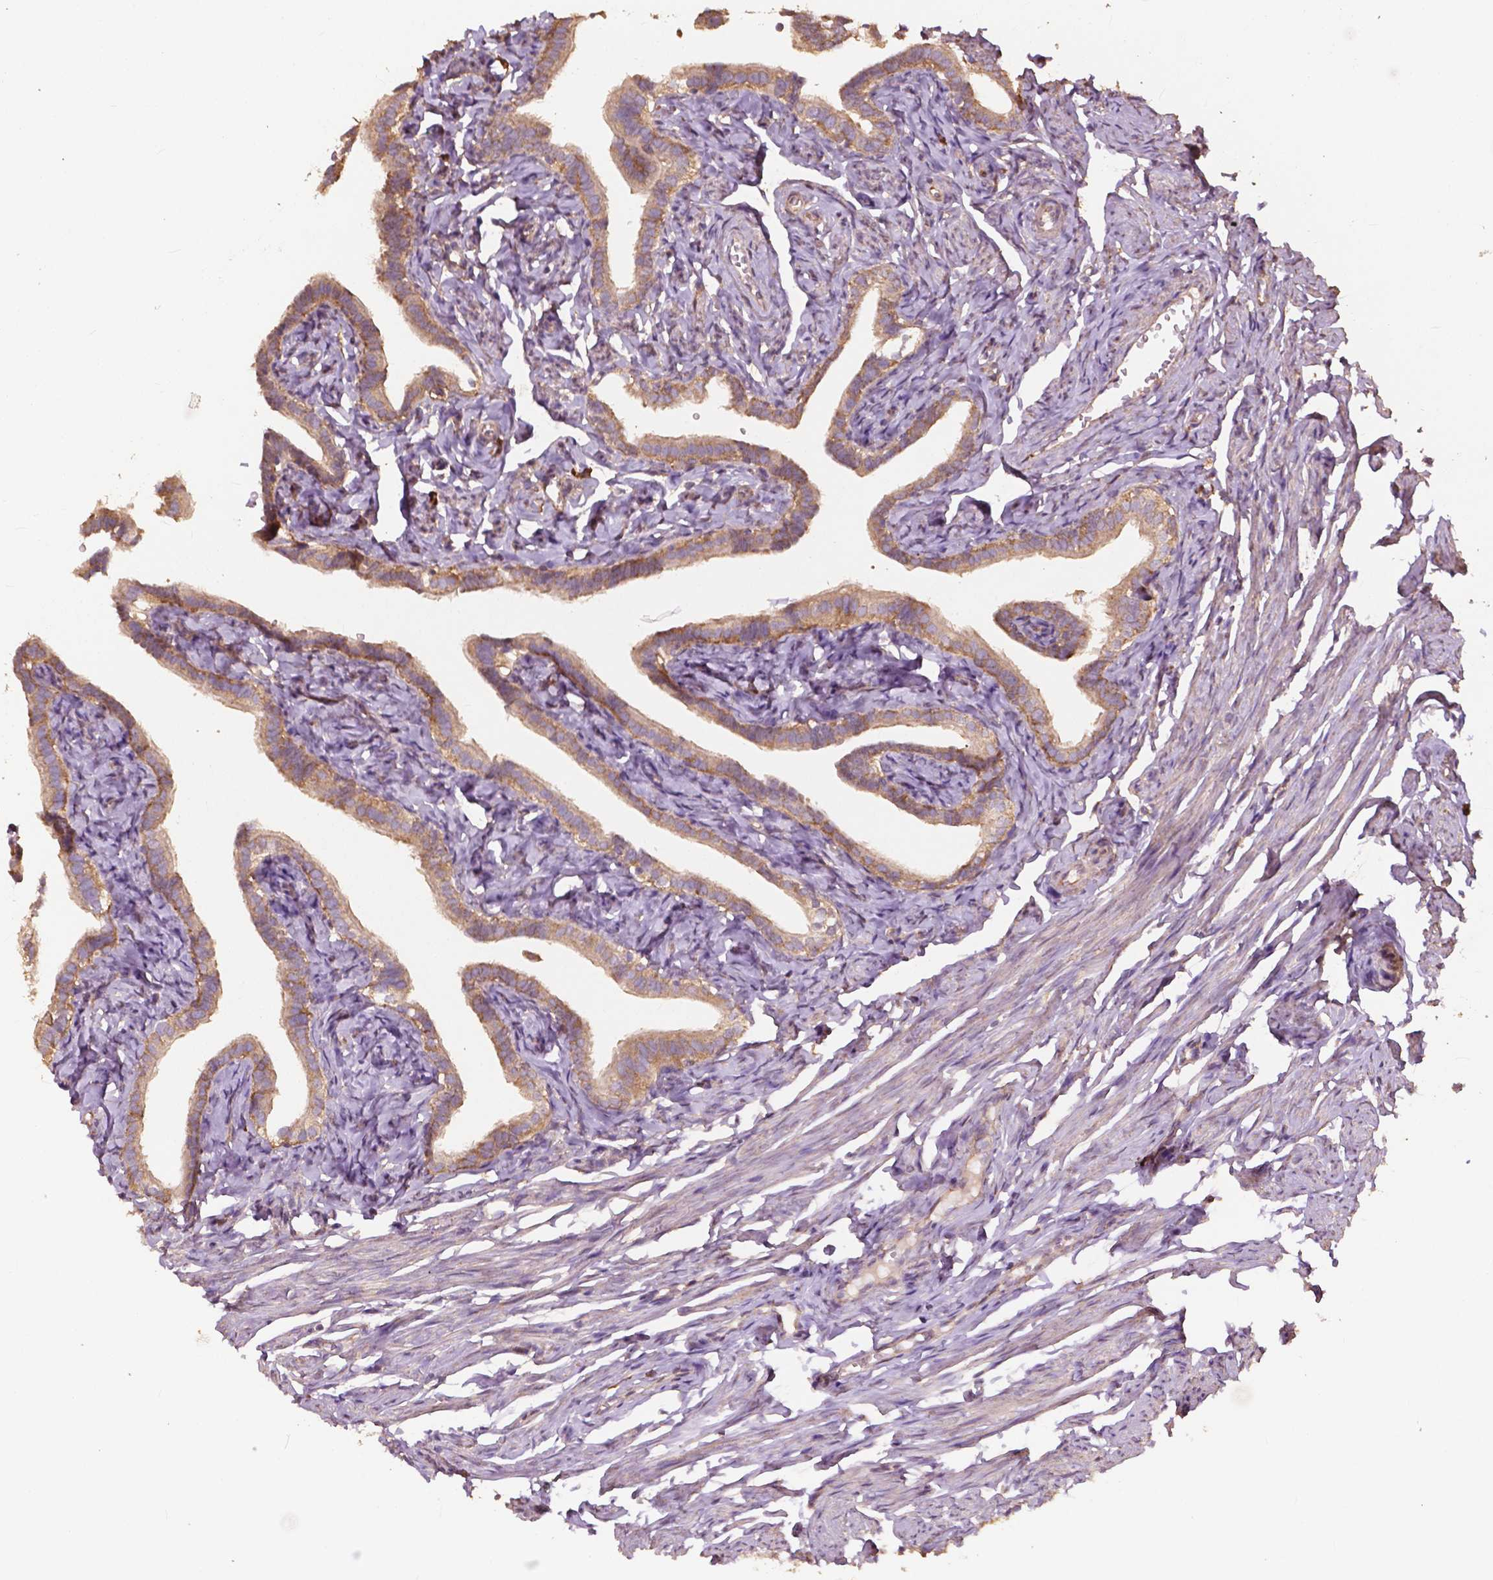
{"staining": {"intensity": "moderate", "quantity": ">75%", "location": "cytoplasmic/membranous"}, "tissue": "fallopian tube", "cell_type": "Glandular cells", "image_type": "normal", "snomed": [{"axis": "morphology", "description": "Normal tissue, NOS"}, {"axis": "topography", "description": "Fallopian tube"}], "caption": "Protein staining of unremarkable fallopian tube exhibits moderate cytoplasmic/membranous positivity in approximately >75% of glandular cells.", "gene": "G3BP1", "patient": {"sex": "female", "age": 41}}